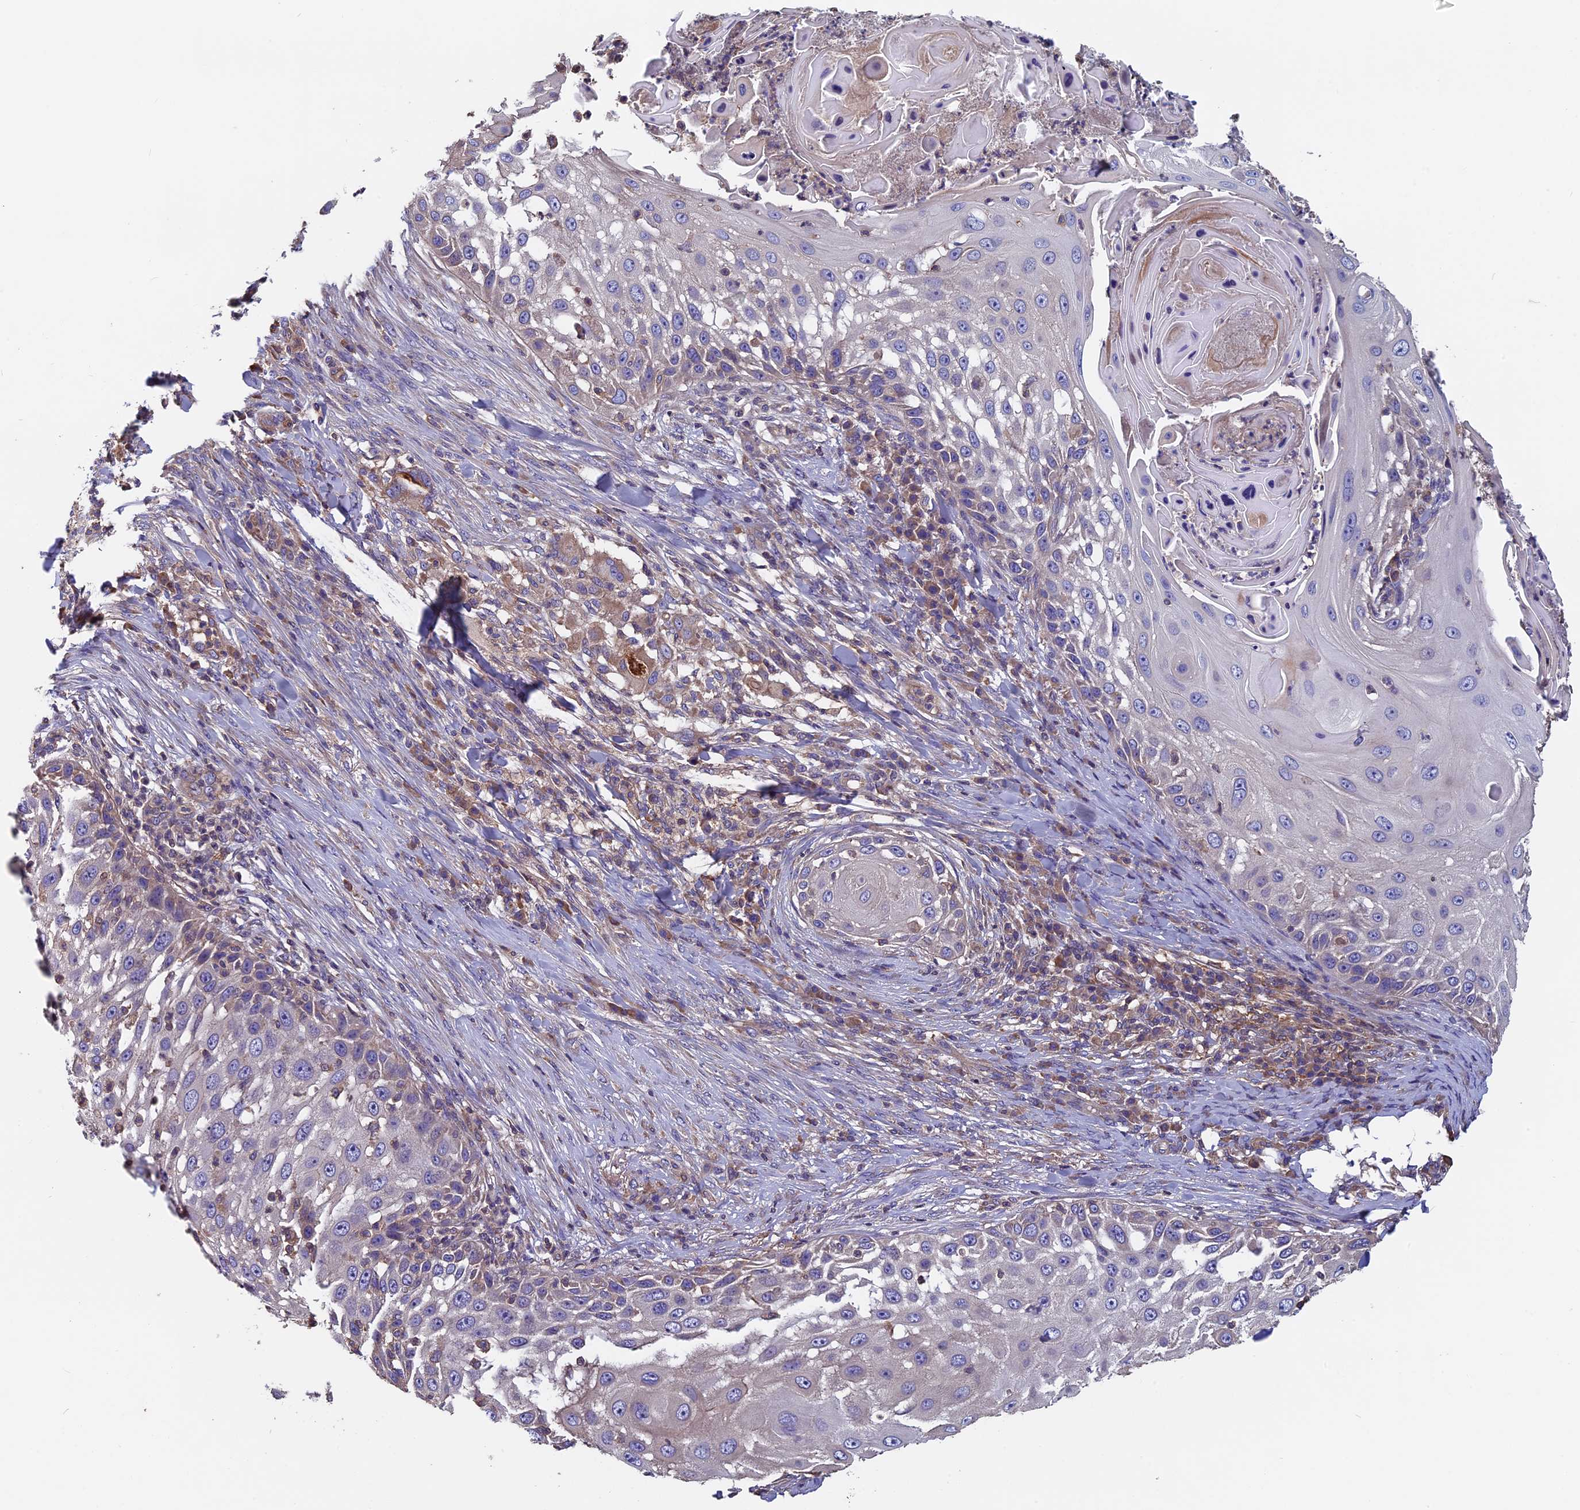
{"staining": {"intensity": "negative", "quantity": "none", "location": "none"}, "tissue": "skin cancer", "cell_type": "Tumor cells", "image_type": "cancer", "snomed": [{"axis": "morphology", "description": "Squamous cell carcinoma, NOS"}, {"axis": "topography", "description": "Skin"}], "caption": "DAB (3,3'-diaminobenzidine) immunohistochemical staining of human skin cancer shows no significant positivity in tumor cells.", "gene": "CCDC153", "patient": {"sex": "female", "age": 44}}